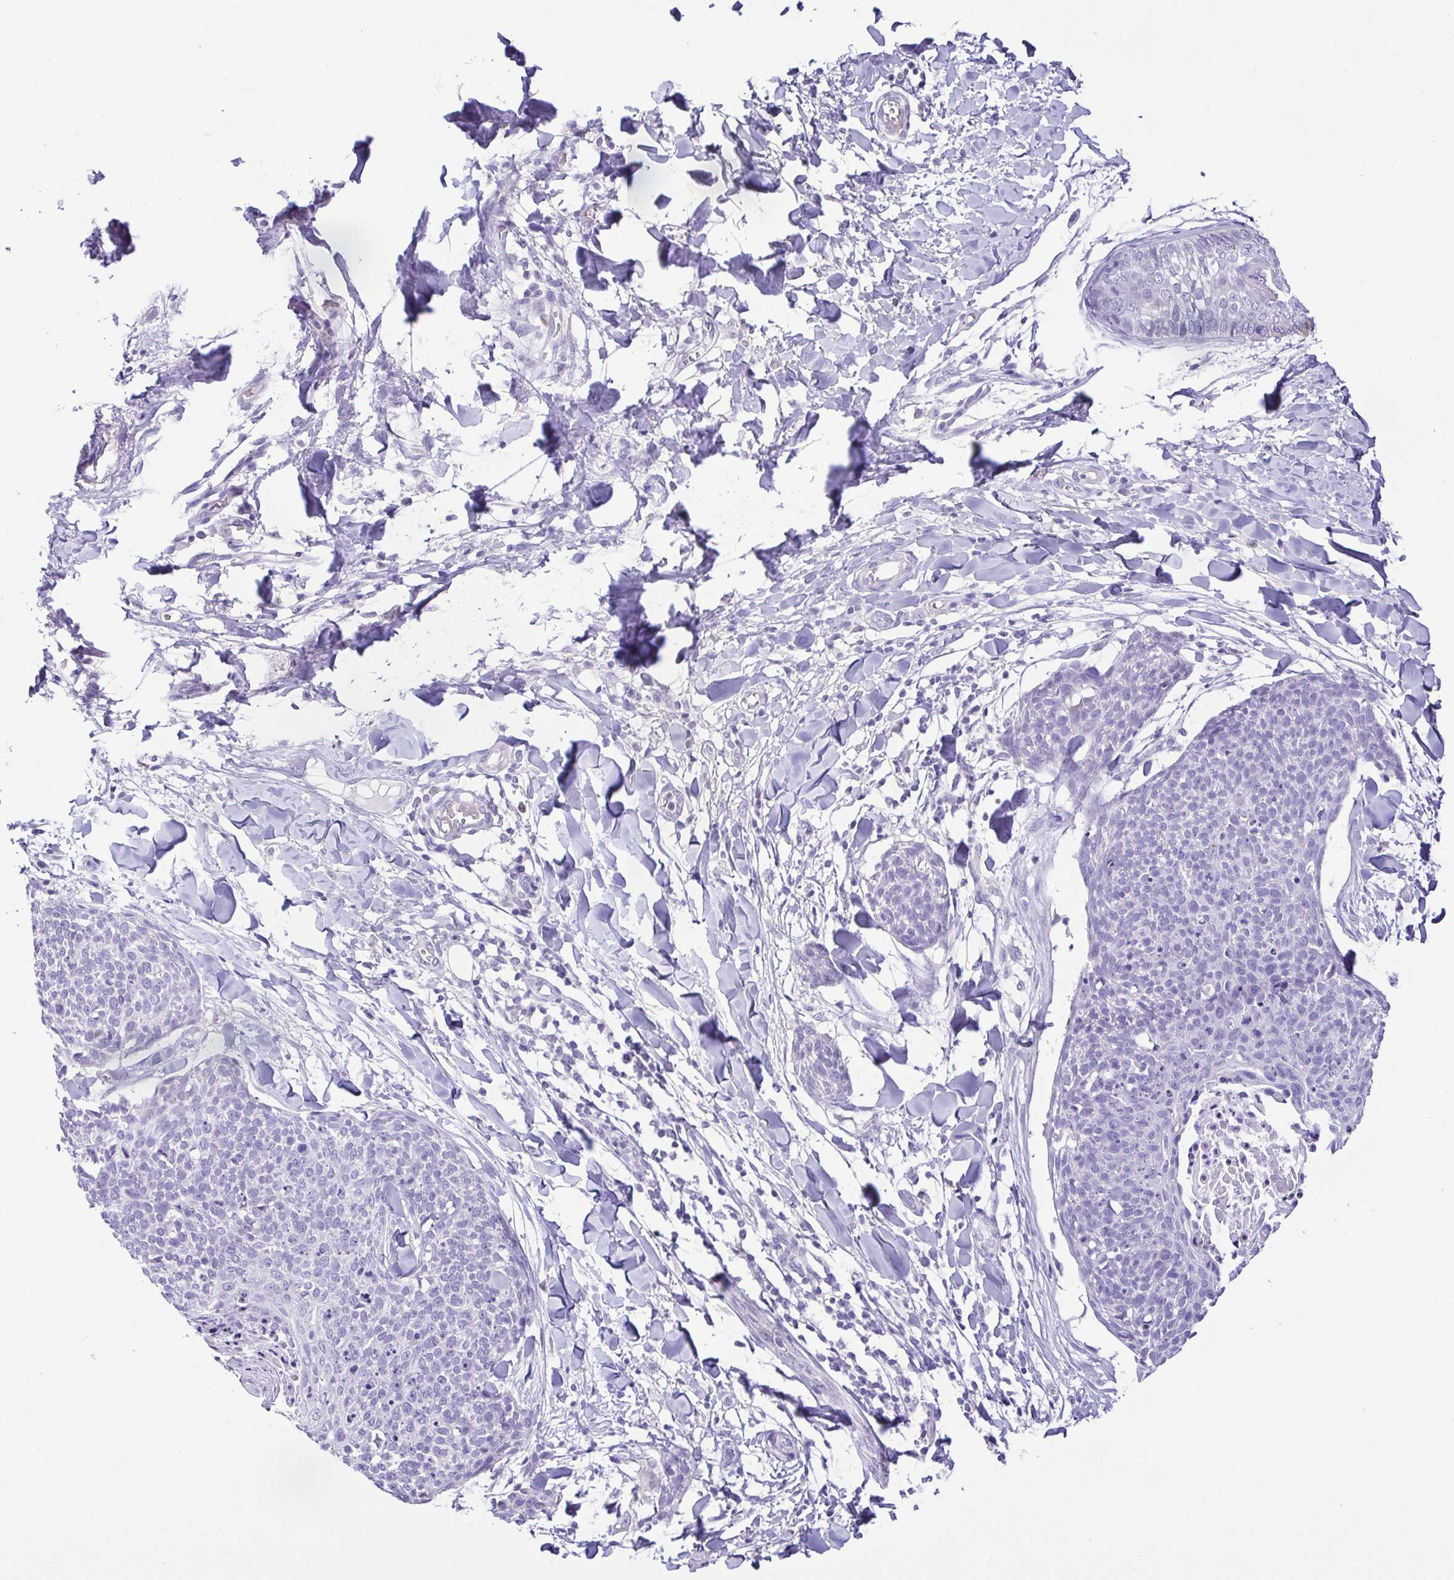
{"staining": {"intensity": "negative", "quantity": "none", "location": "none"}, "tissue": "skin cancer", "cell_type": "Tumor cells", "image_type": "cancer", "snomed": [{"axis": "morphology", "description": "Squamous cell carcinoma, NOS"}, {"axis": "topography", "description": "Skin"}, {"axis": "topography", "description": "Vulva"}], "caption": "A high-resolution image shows IHC staining of skin cancer, which shows no significant expression in tumor cells.", "gene": "EPB42", "patient": {"sex": "female", "age": 75}}